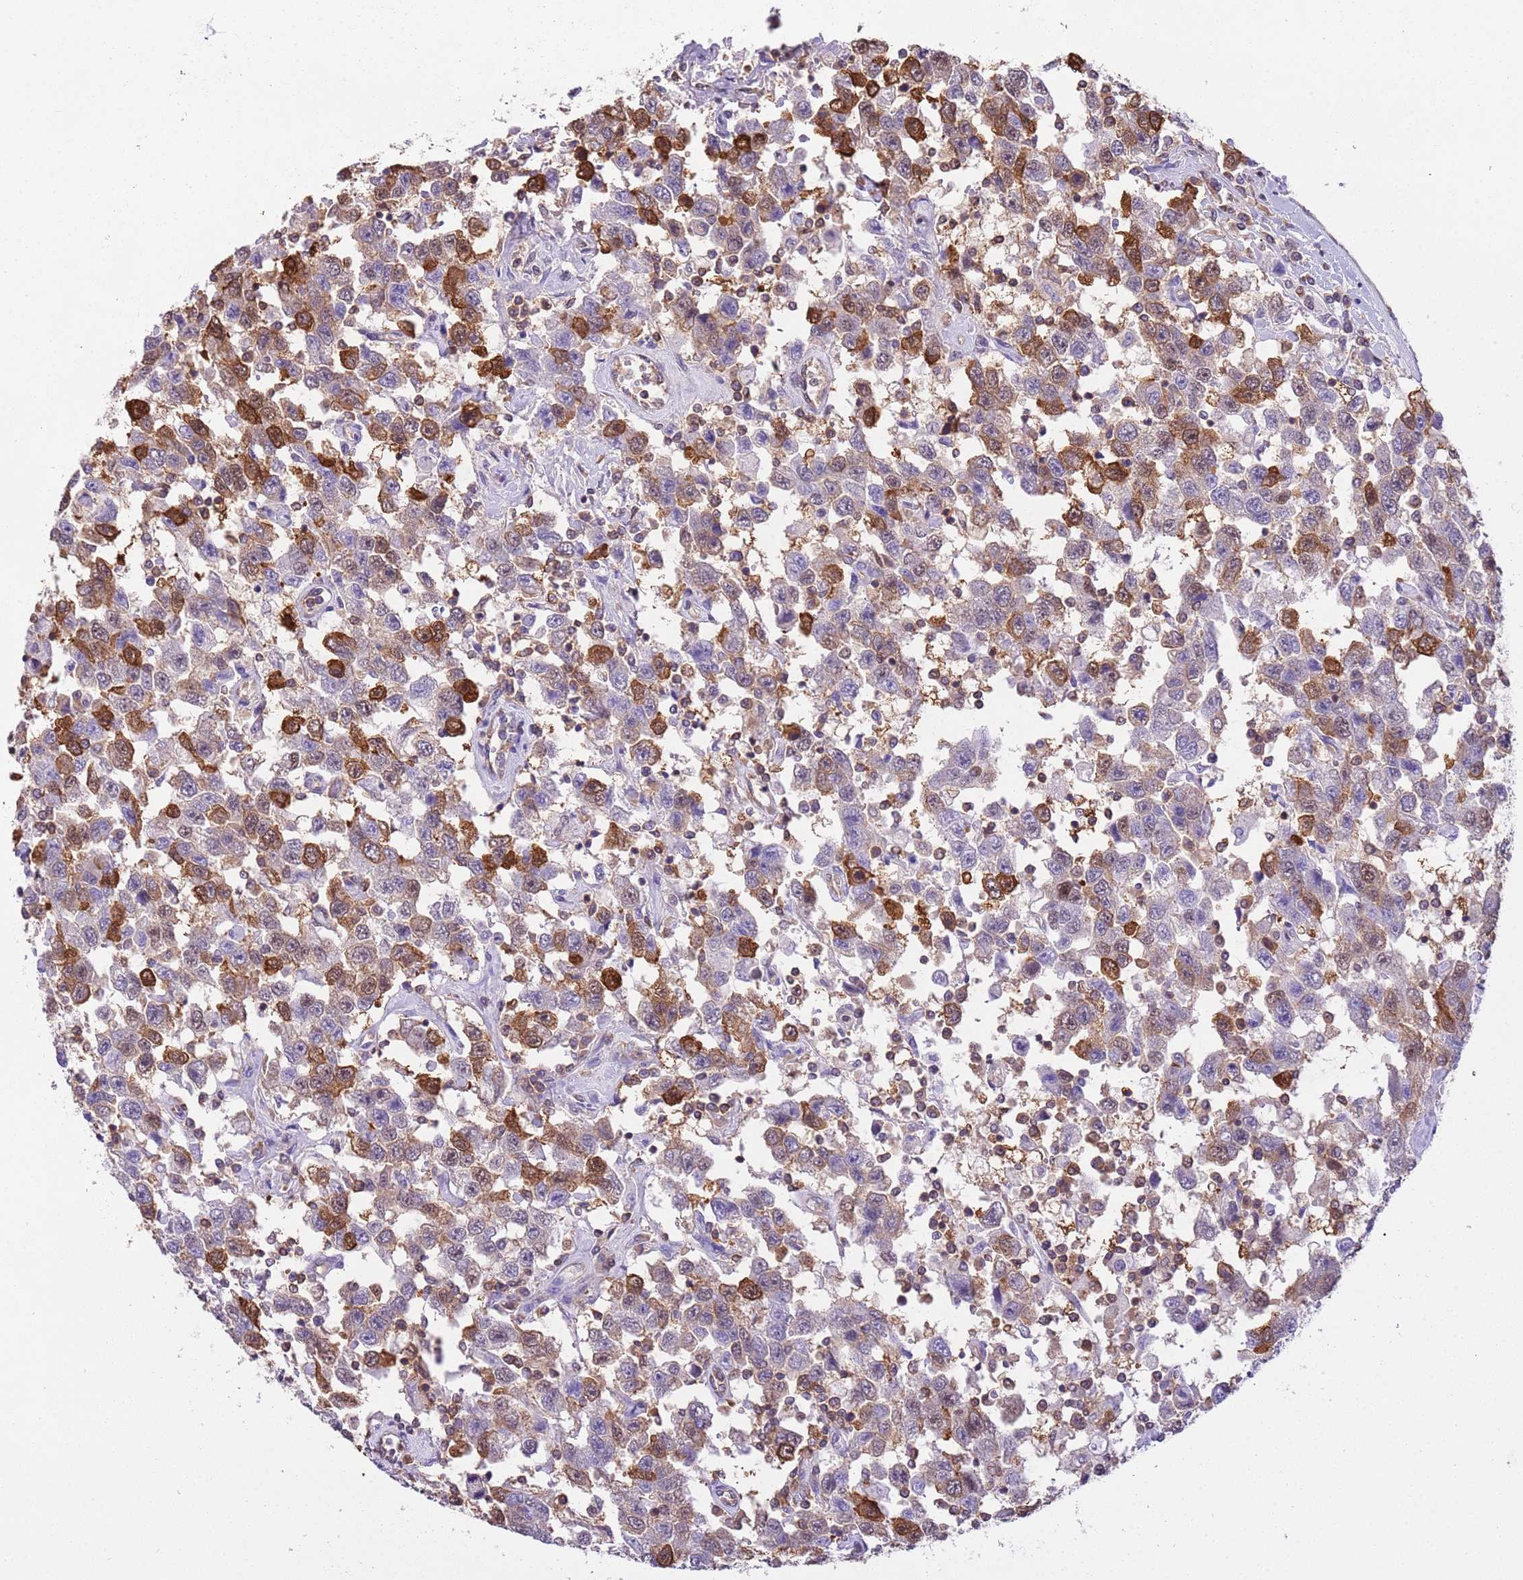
{"staining": {"intensity": "strong", "quantity": "<25%", "location": "cytoplasmic/membranous"}, "tissue": "testis cancer", "cell_type": "Tumor cells", "image_type": "cancer", "snomed": [{"axis": "morphology", "description": "Seminoma, NOS"}, {"axis": "topography", "description": "Testis"}], "caption": "The micrograph demonstrates immunohistochemical staining of testis seminoma. There is strong cytoplasmic/membranous staining is identified in about <25% of tumor cells. (DAB (3,3'-diaminobenzidine) = brown stain, brightfield microscopy at high magnification).", "gene": "STIP1", "patient": {"sex": "male", "age": 41}}